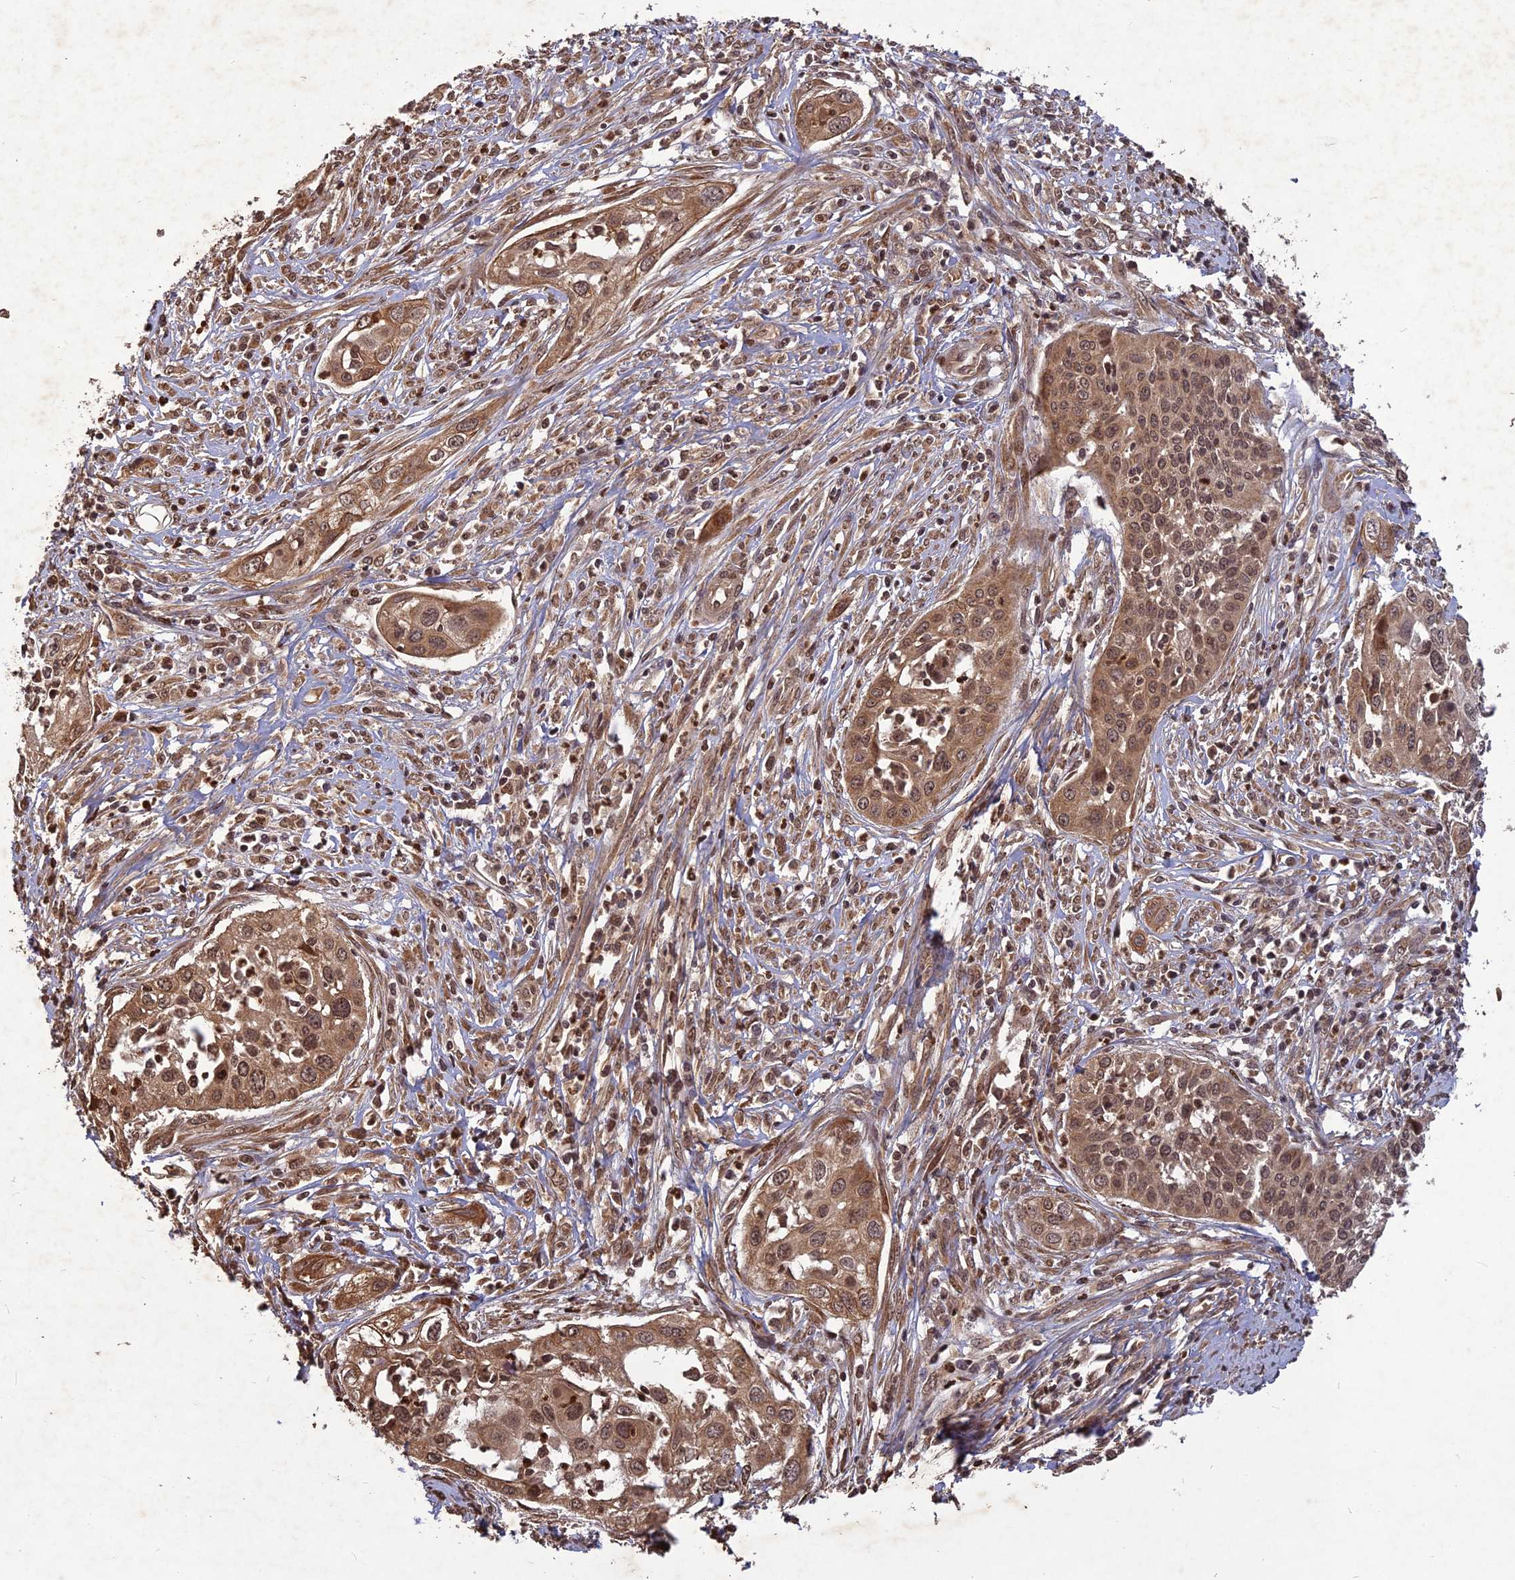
{"staining": {"intensity": "moderate", "quantity": ">75%", "location": "cytoplasmic/membranous,nuclear"}, "tissue": "cervical cancer", "cell_type": "Tumor cells", "image_type": "cancer", "snomed": [{"axis": "morphology", "description": "Squamous cell carcinoma, NOS"}, {"axis": "topography", "description": "Cervix"}], "caption": "Protein expression analysis of cervical cancer reveals moderate cytoplasmic/membranous and nuclear expression in about >75% of tumor cells.", "gene": "SRMS", "patient": {"sex": "female", "age": 34}}